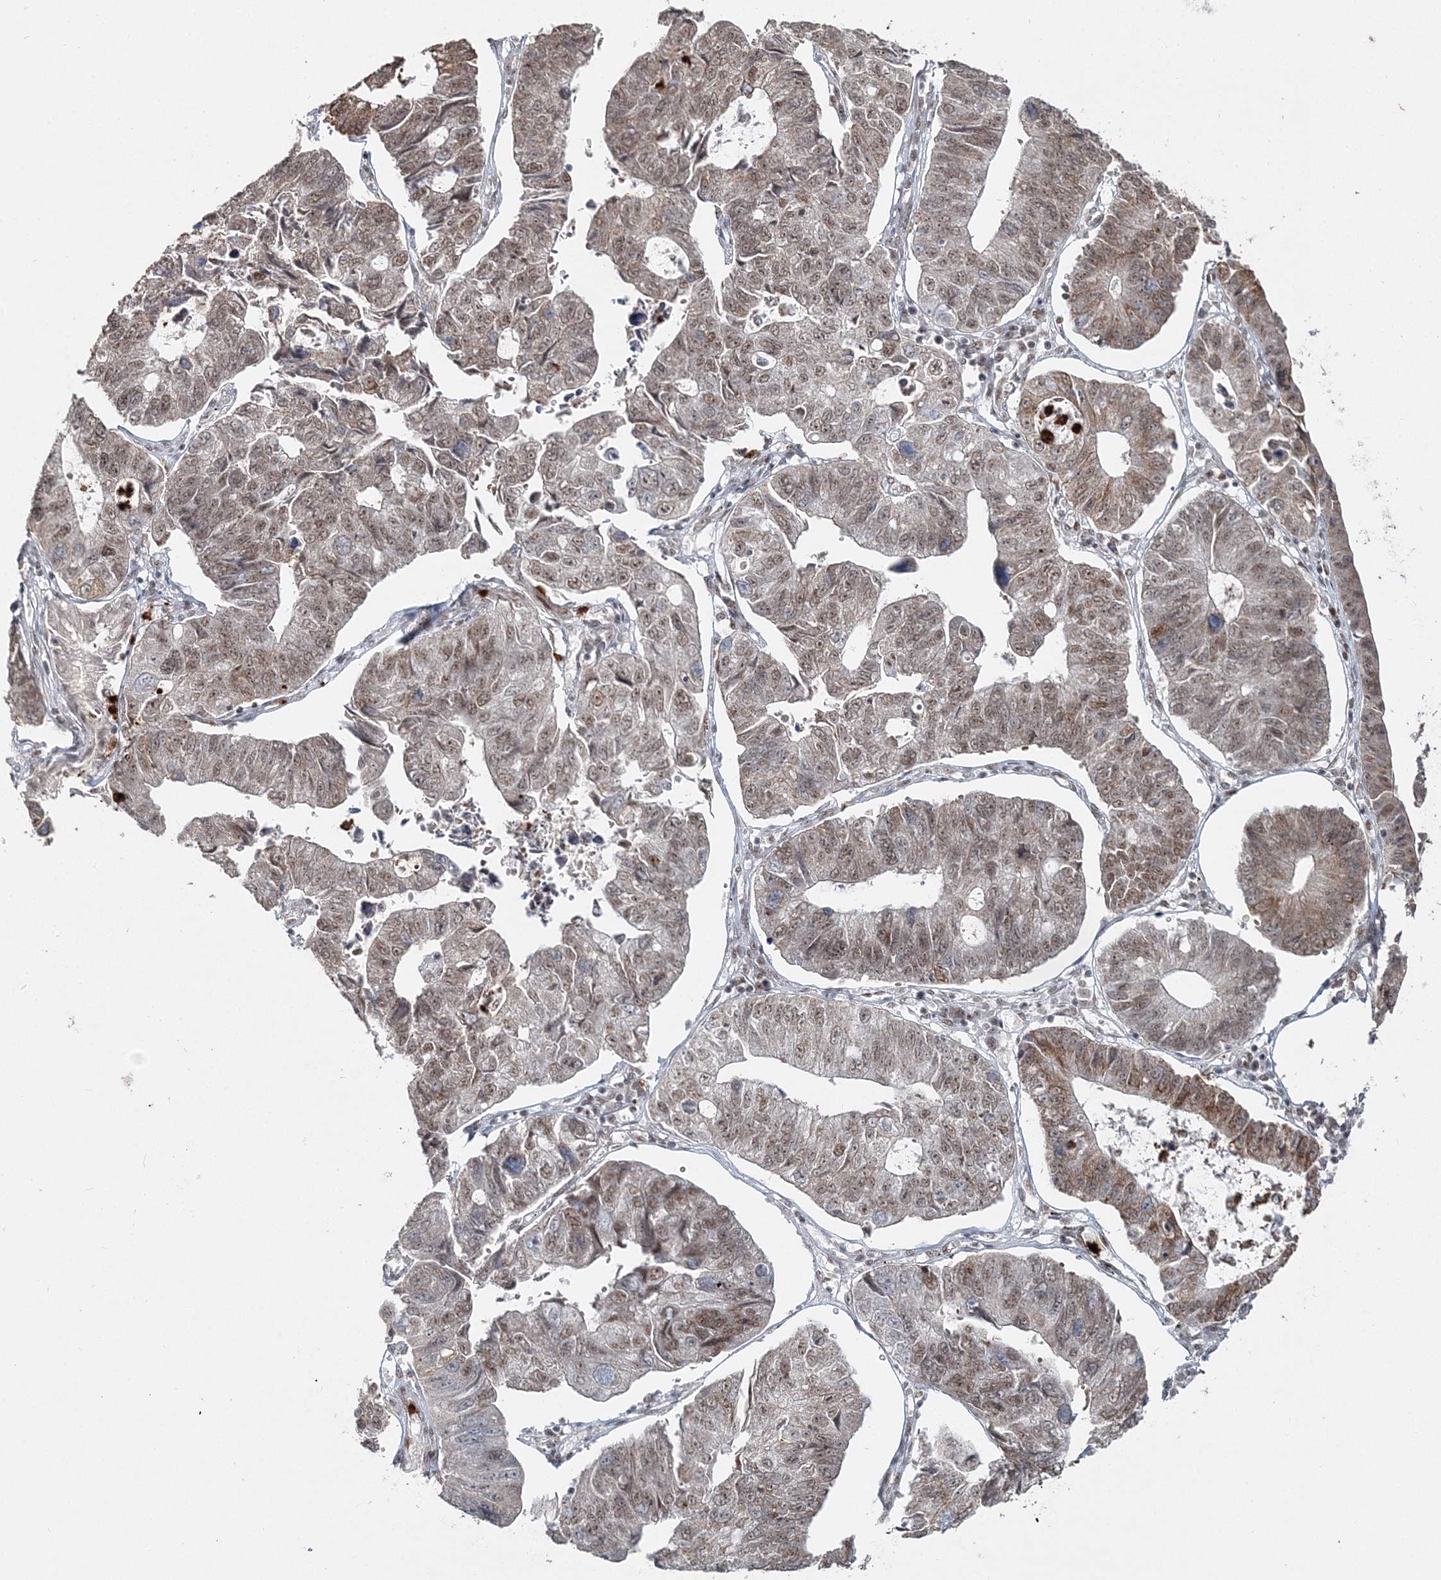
{"staining": {"intensity": "moderate", "quantity": ">75%", "location": "cytoplasmic/membranous,nuclear"}, "tissue": "stomach cancer", "cell_type": "Tumor cells", "image_type": "cancer", "snomed": [{"axis": "morphology", "description": "Adenocarcinoma, NOS"}, {"axis": "topography", "description": "Stomach"}], "caption": "Moderate cytoplasmic/membranous and nuclear positivity is seen in approximately >75% of tumor cells in stomach cancer. The protein of interest is shown in brown color, while the nuclei are stained blue.", "gene": "QRICH1", "patient": {"sex": "male", "age": 59}}